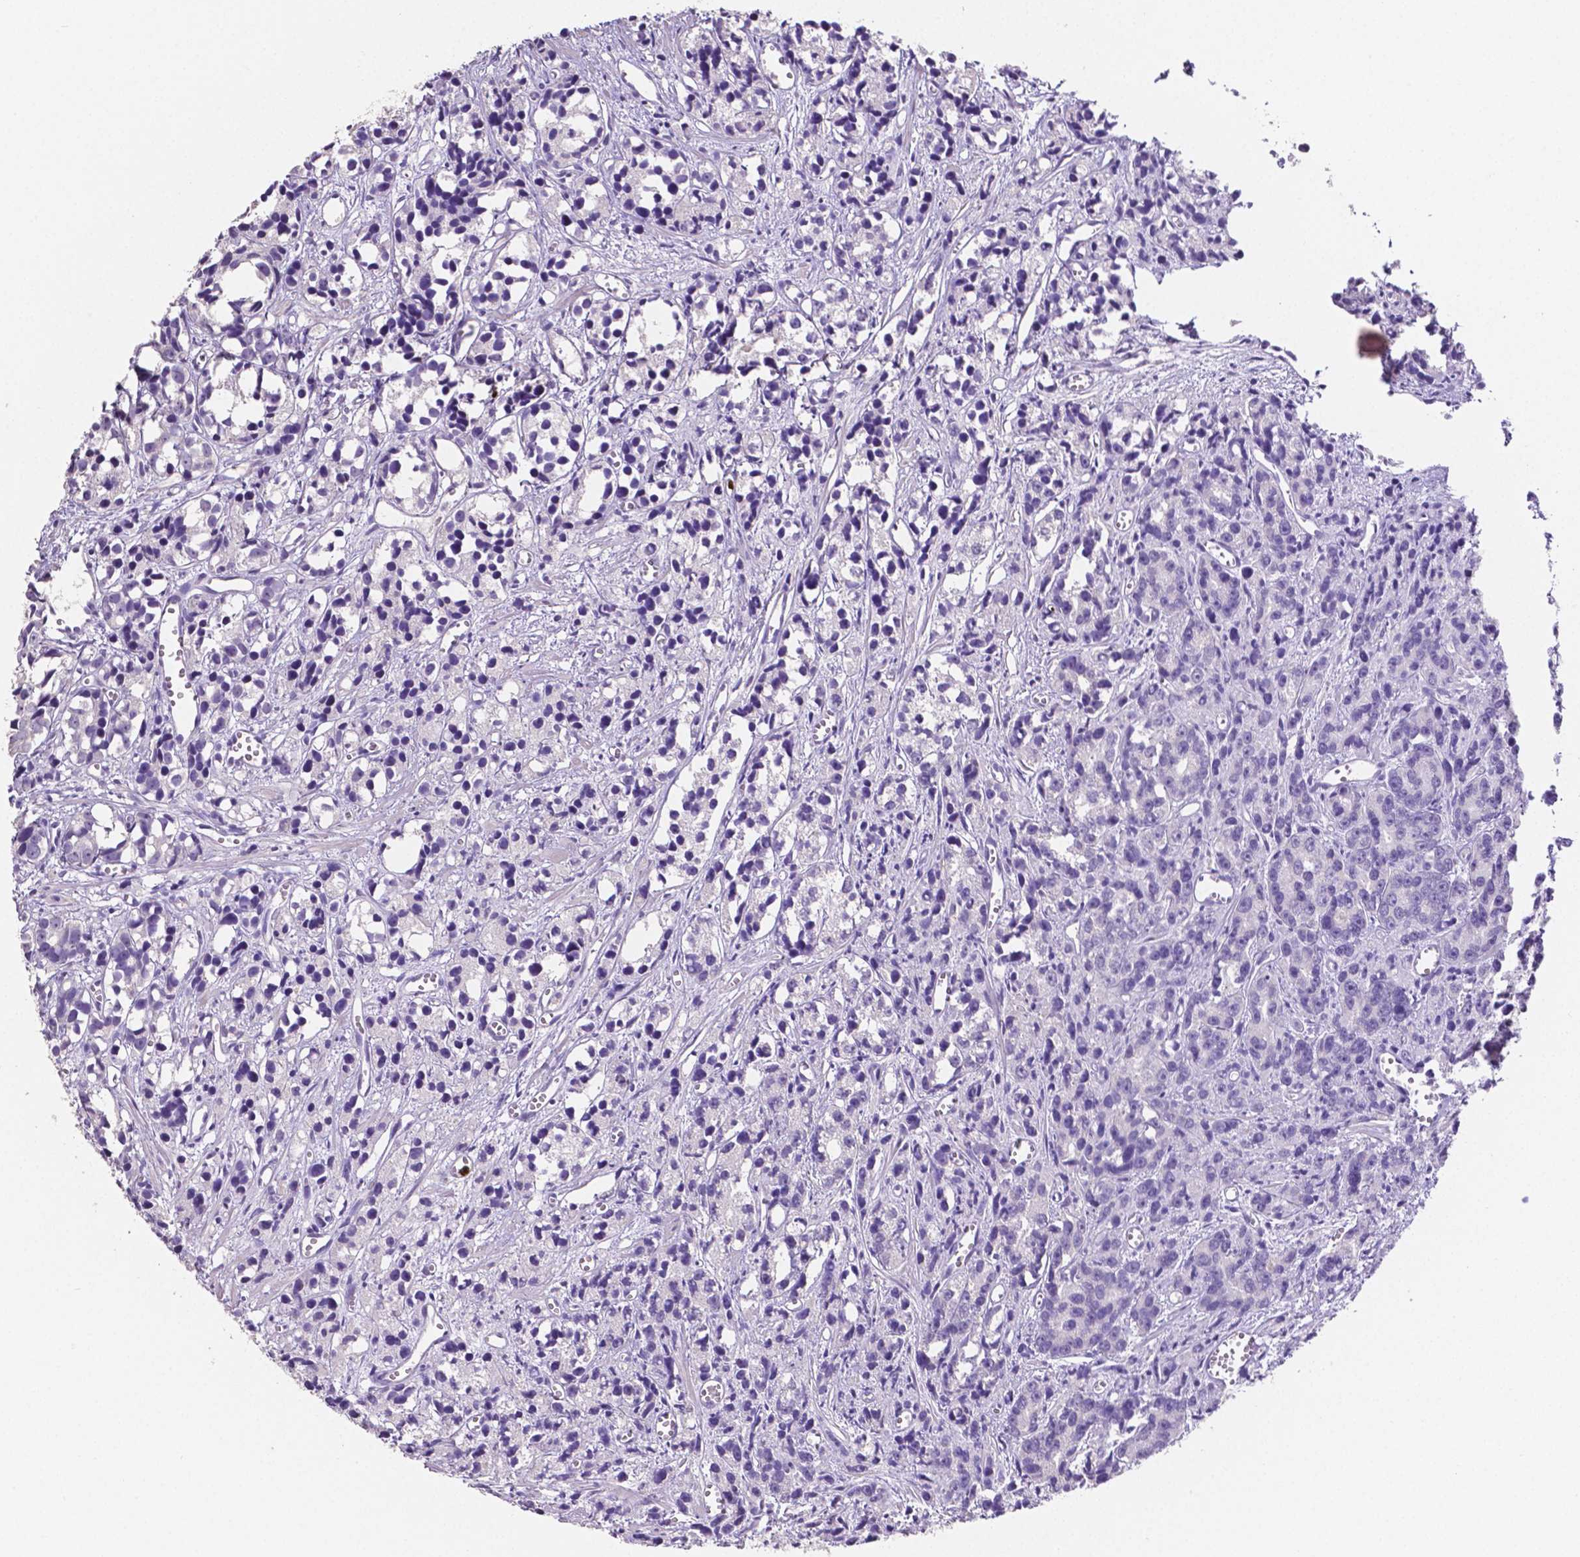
{"staining": {"intensity": "negative", "quantity": "none", "location": "none"}, "tissue": "prostate cancer", "cell_type": "Tumor cells", "image_type": "cancer", "snomed": [{"axis": "morphology", "description": "Adenocarcinoma, High grade"}, {"axis": "topography", "description": "Prostate"}], "caption": "Tumor cells show no significant protein expression in prostate cancer (high-grade adenocarcinoma). The staining is performed using DAB brown chromogen with nuclei counter-stained in using hematoxylin.", "gene": "MMP9", "patient": {"sex": "male", "age": 77}}